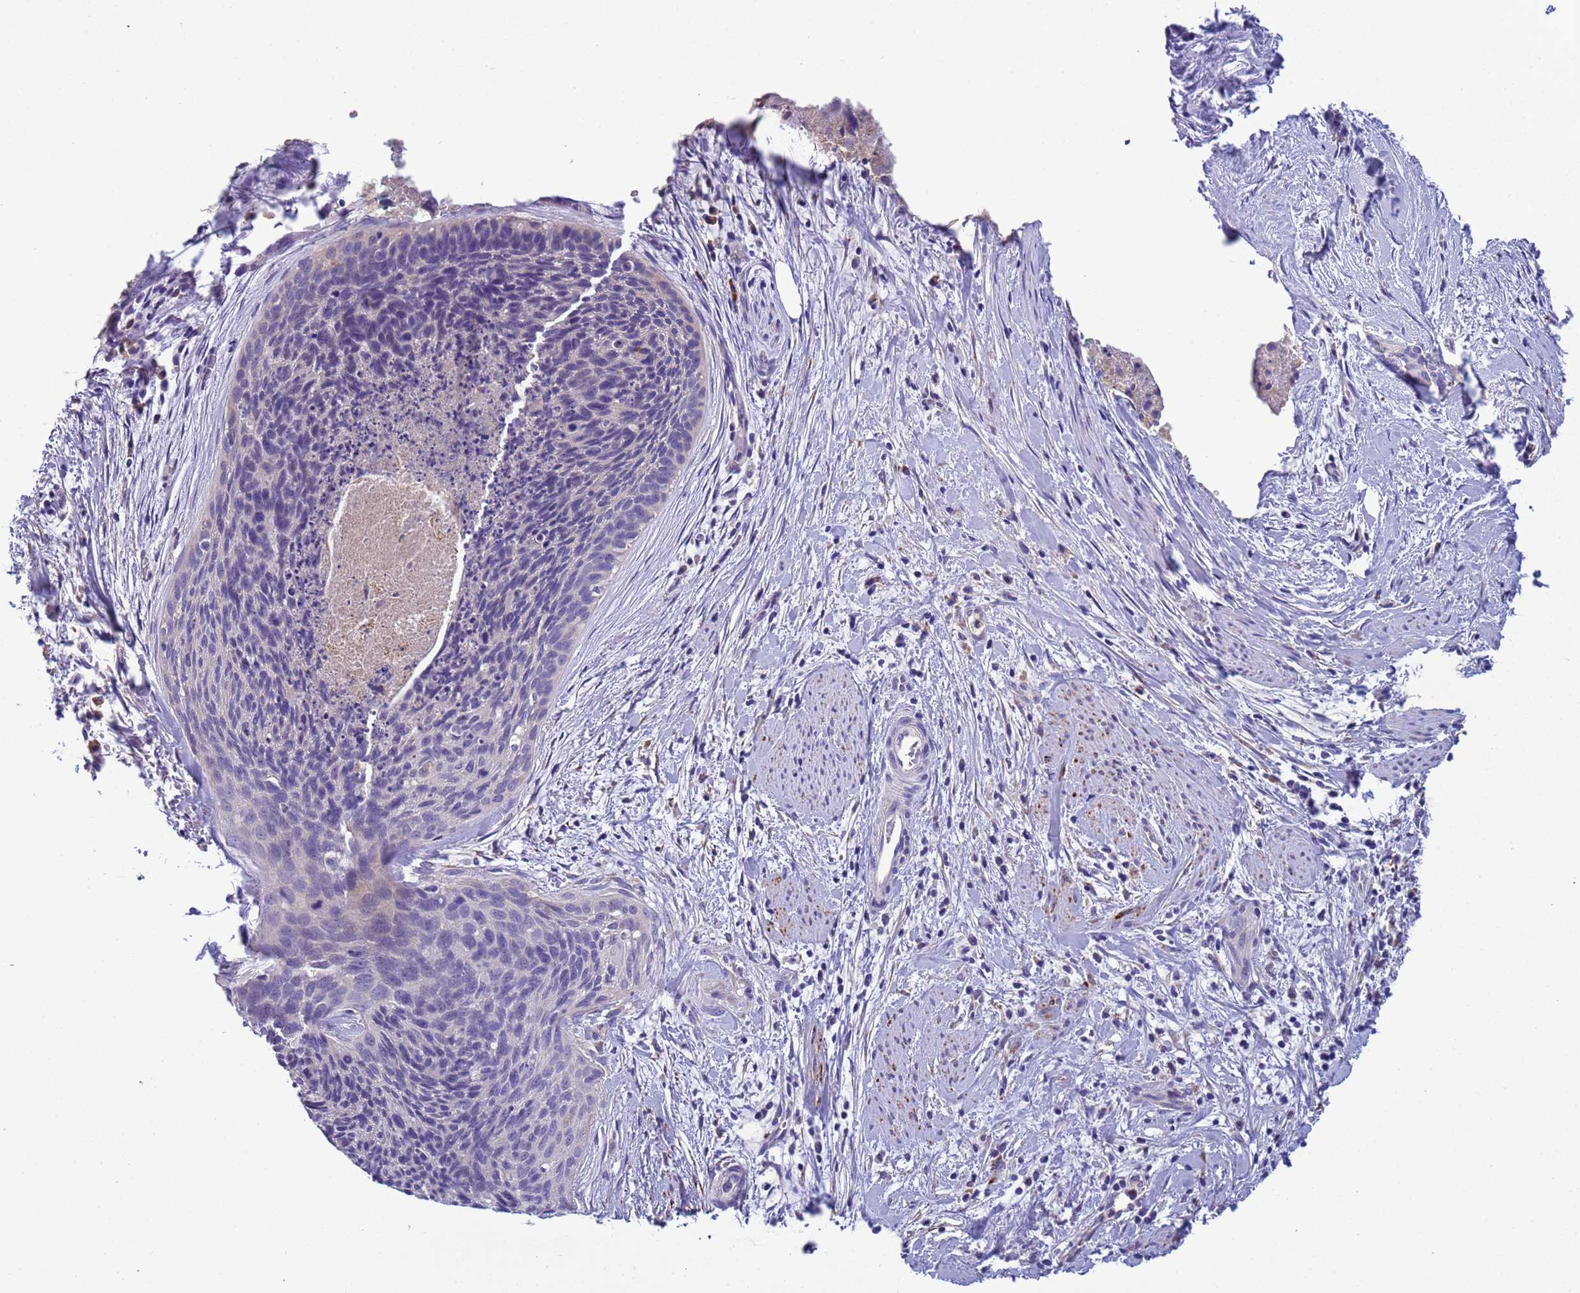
{"staining": {"intensity": "negative", "quantity": "none", "location": "none"}, "tissue": "cervical cancer", "cell_type": "Tumor cells", "image_type": "cancer", "snomed": [{"axis": "morphology", "description": "Squamous cell carcinoma, NOS"}, {"axis": "topography", "description": "Cervix"}], "caption": "High magnification brightfield microscopy of cervical cancer (squamous cell carcinoma) stained with DAB (3,3'-diaminobenzidine) (brown) and counterstained with hematoxylin (blue): tumor cells show no significant staining.", "gene": "SLC24A3", "patient": {"sex": "female", "age": 55}}